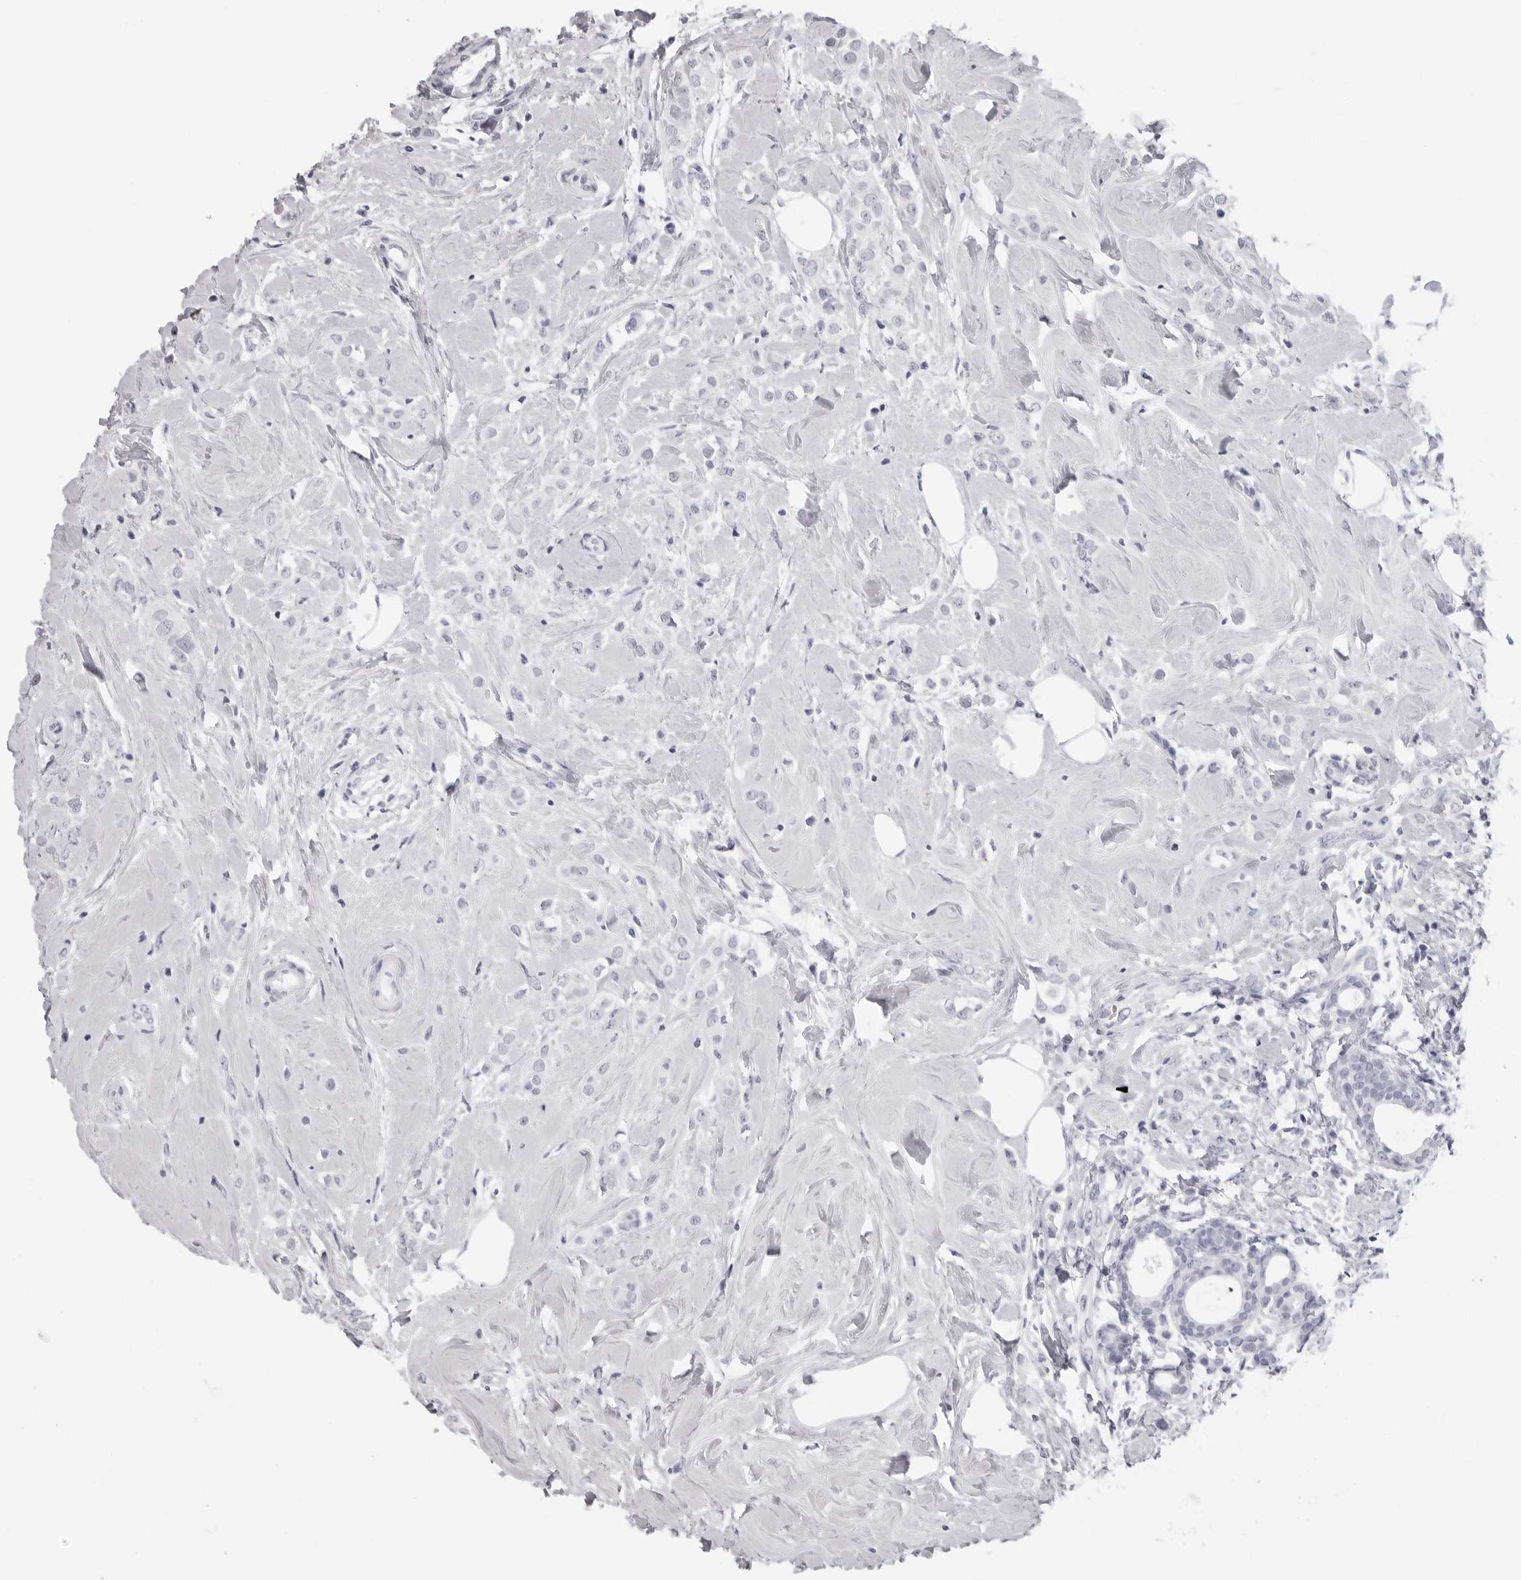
{"staining": {"intensity": "negative", "quantity": "none", "location": "none"}, "tissue": "breast cancer", "cell_type": "Tumor cells", "image_type": "cancer", "snomed": [{"axis": "morphology", "description": "Lobular carcinoma"}, {"axis": "topography", "description": "Breast"}], "caption": "Protein analysis of breast lobular carcinoma reveals no significant positivity in tumor cells.", "gene": "DNALI1", "patient": {"sex": "female", "age": 47}}